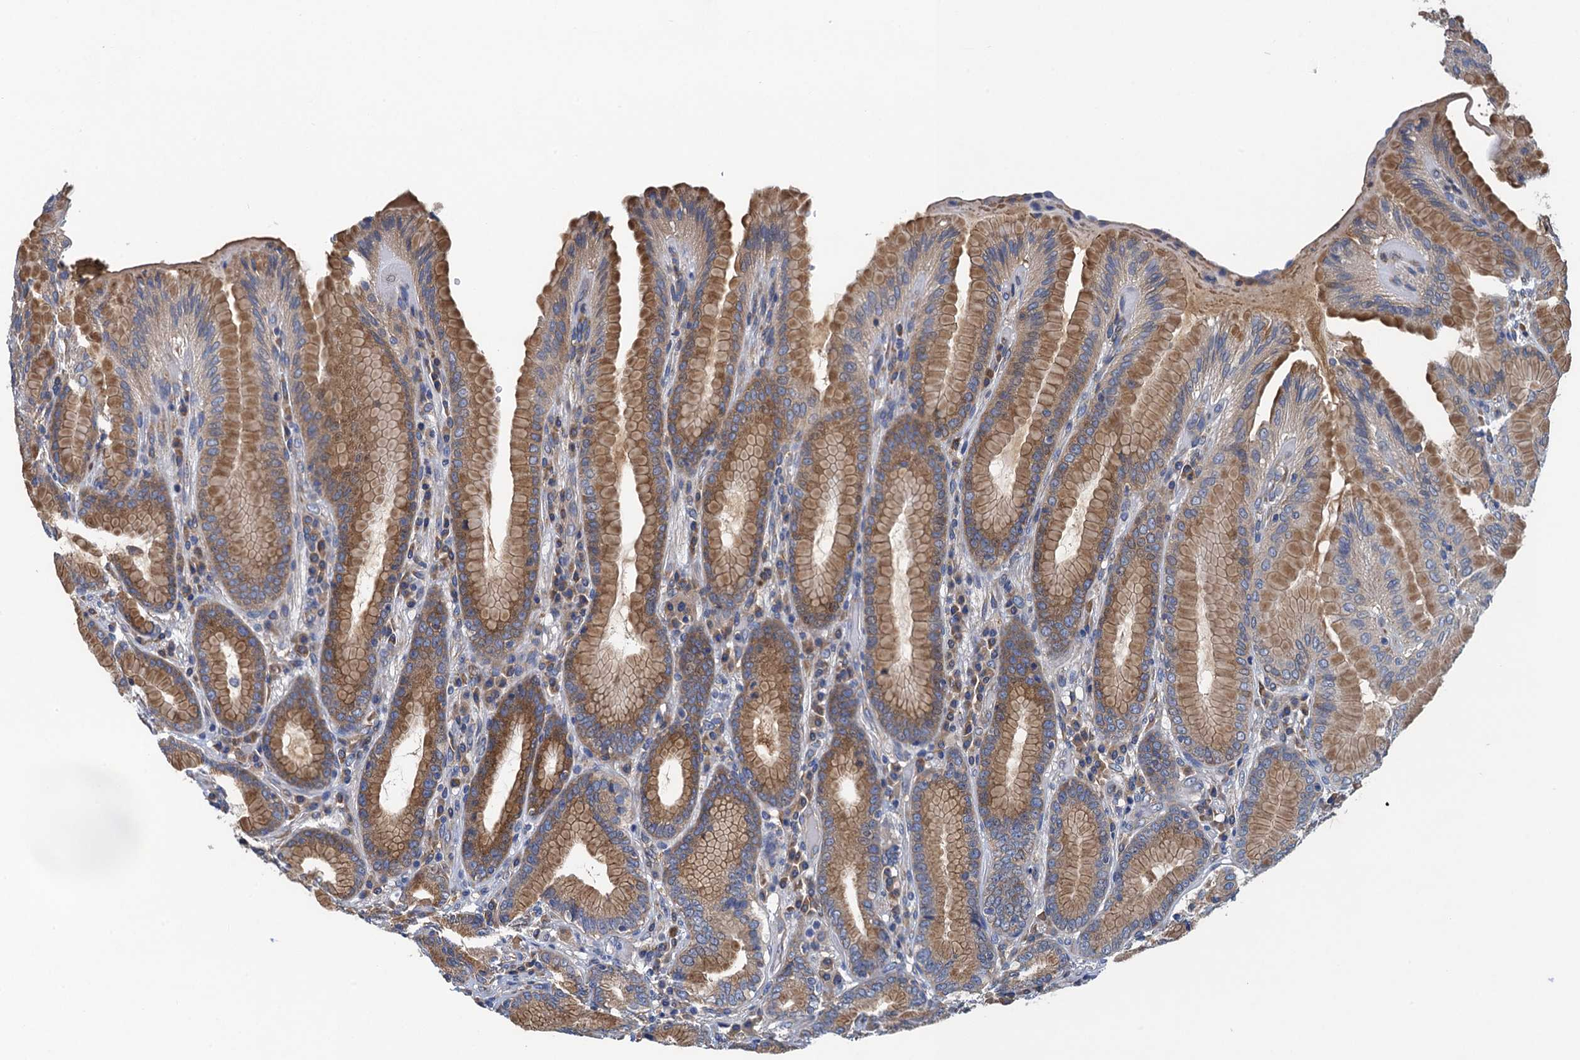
{"staining": {"intensity": "moderate", "quantity": ">75%", "location": "cytoplasmic/membranous"}, "tissue": "stomach", "cell_type": "Glandular cells", "image_type": "normal", "snomed": [{"axis": "morphology", "description": "Normal tissue, NOS"}, {"axis": "topography", "description": "Stomach, upper"}, {"axis": "topography", "description": "Stomach, lower"}], "caption": "Immunohistochemical staining of unremarkable human stomach shows medium levels of moderate cytoplasmic/membranous expression in approximately >75% of glandular cells.", "gene": "ADCY9", "patient": {"sex": "female", "age": 76}}